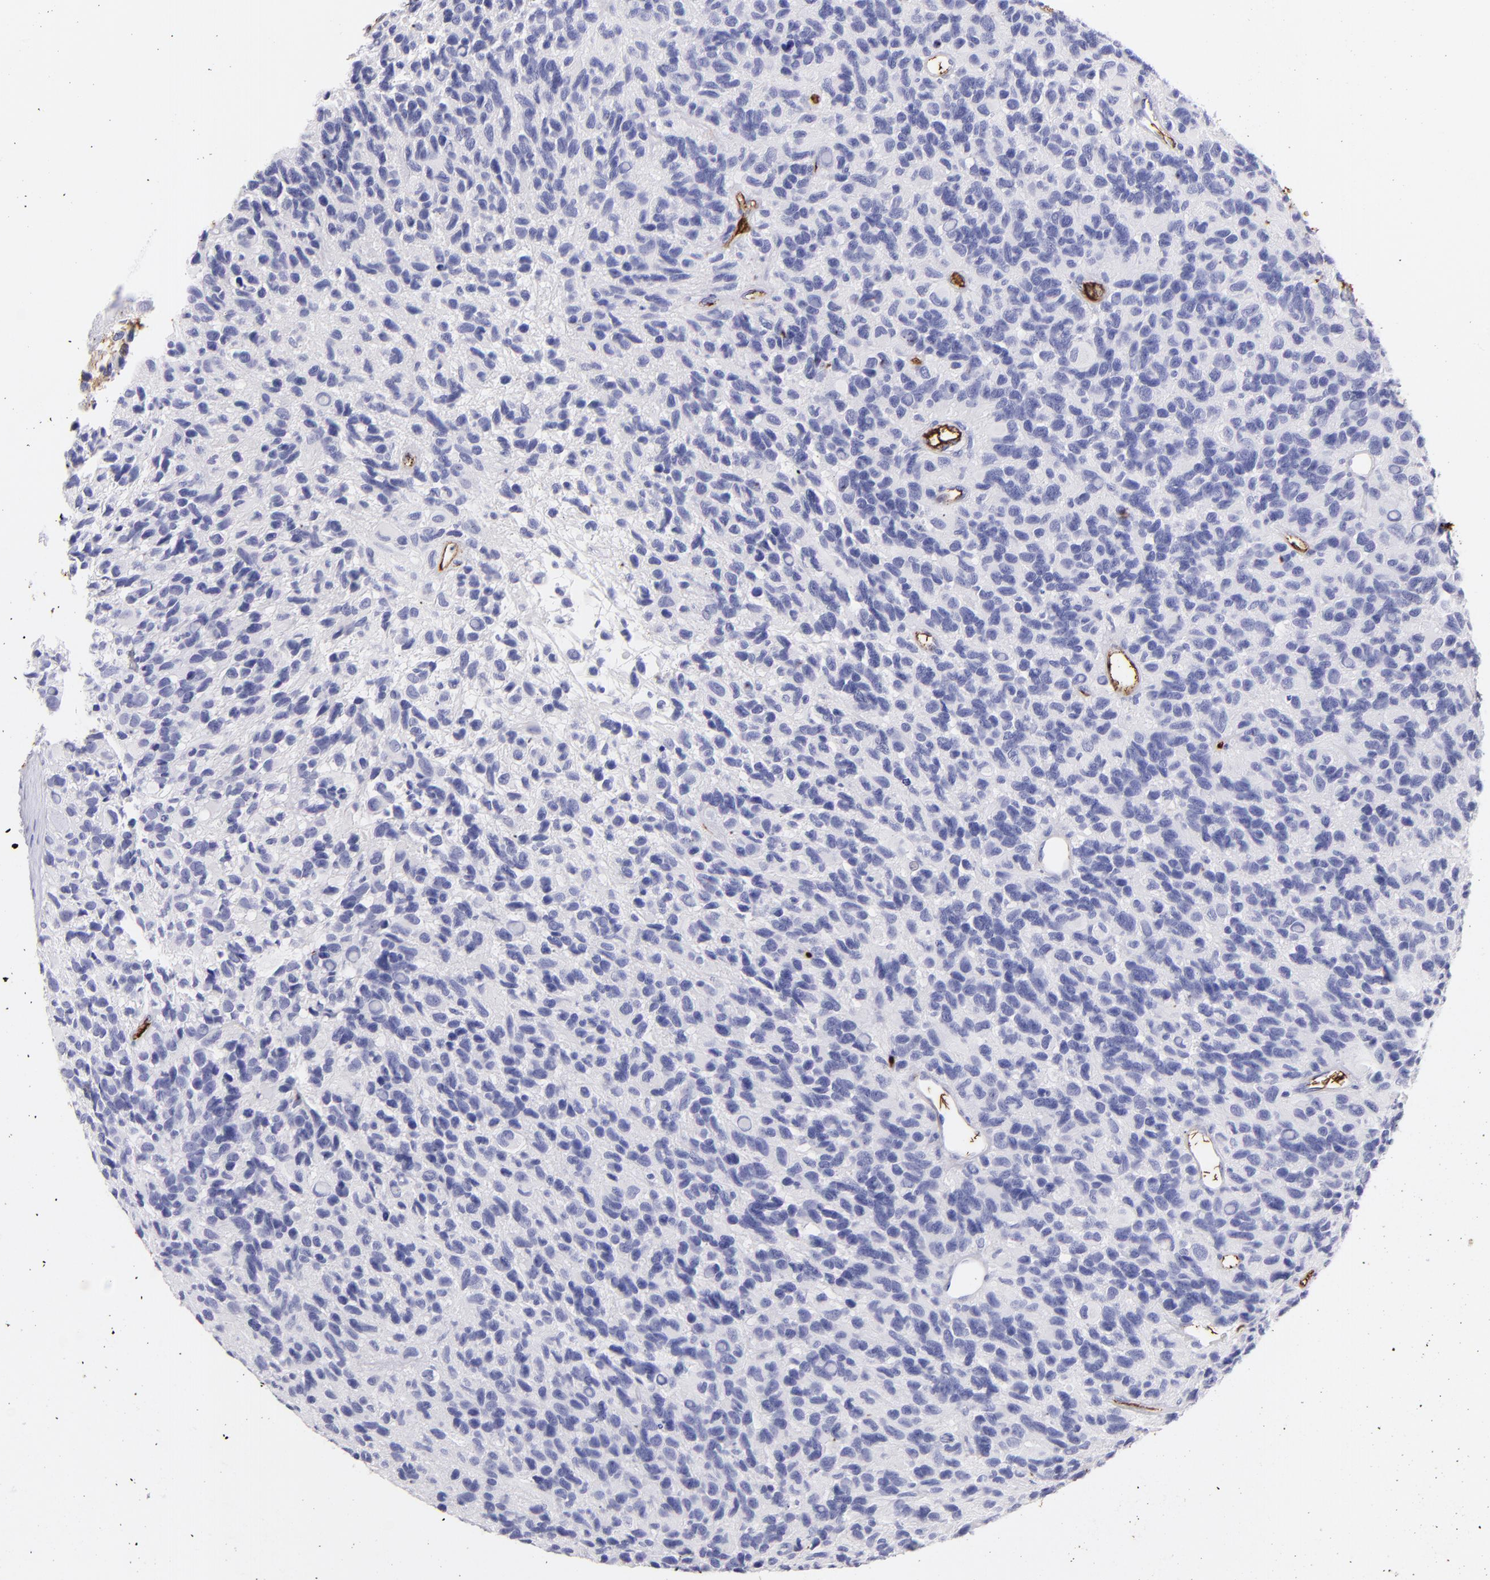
{"staining": {"intensity": "negative", "quantity": "none", "location": "none"}, "tissue": "glioma", "cell_type": "Tumor cells", "image_type": "cancer", "snomed": [{"axis": "morphology", "description": "Glioma, malignant, High grade"}, {"axis": "topography", "description": "Brain"}], "caption": "Photomicrograph shows no significant protein staining in tumor cells of glioma.", "gene": "FGB", "patient": {"sex": "male", "age": 77}}